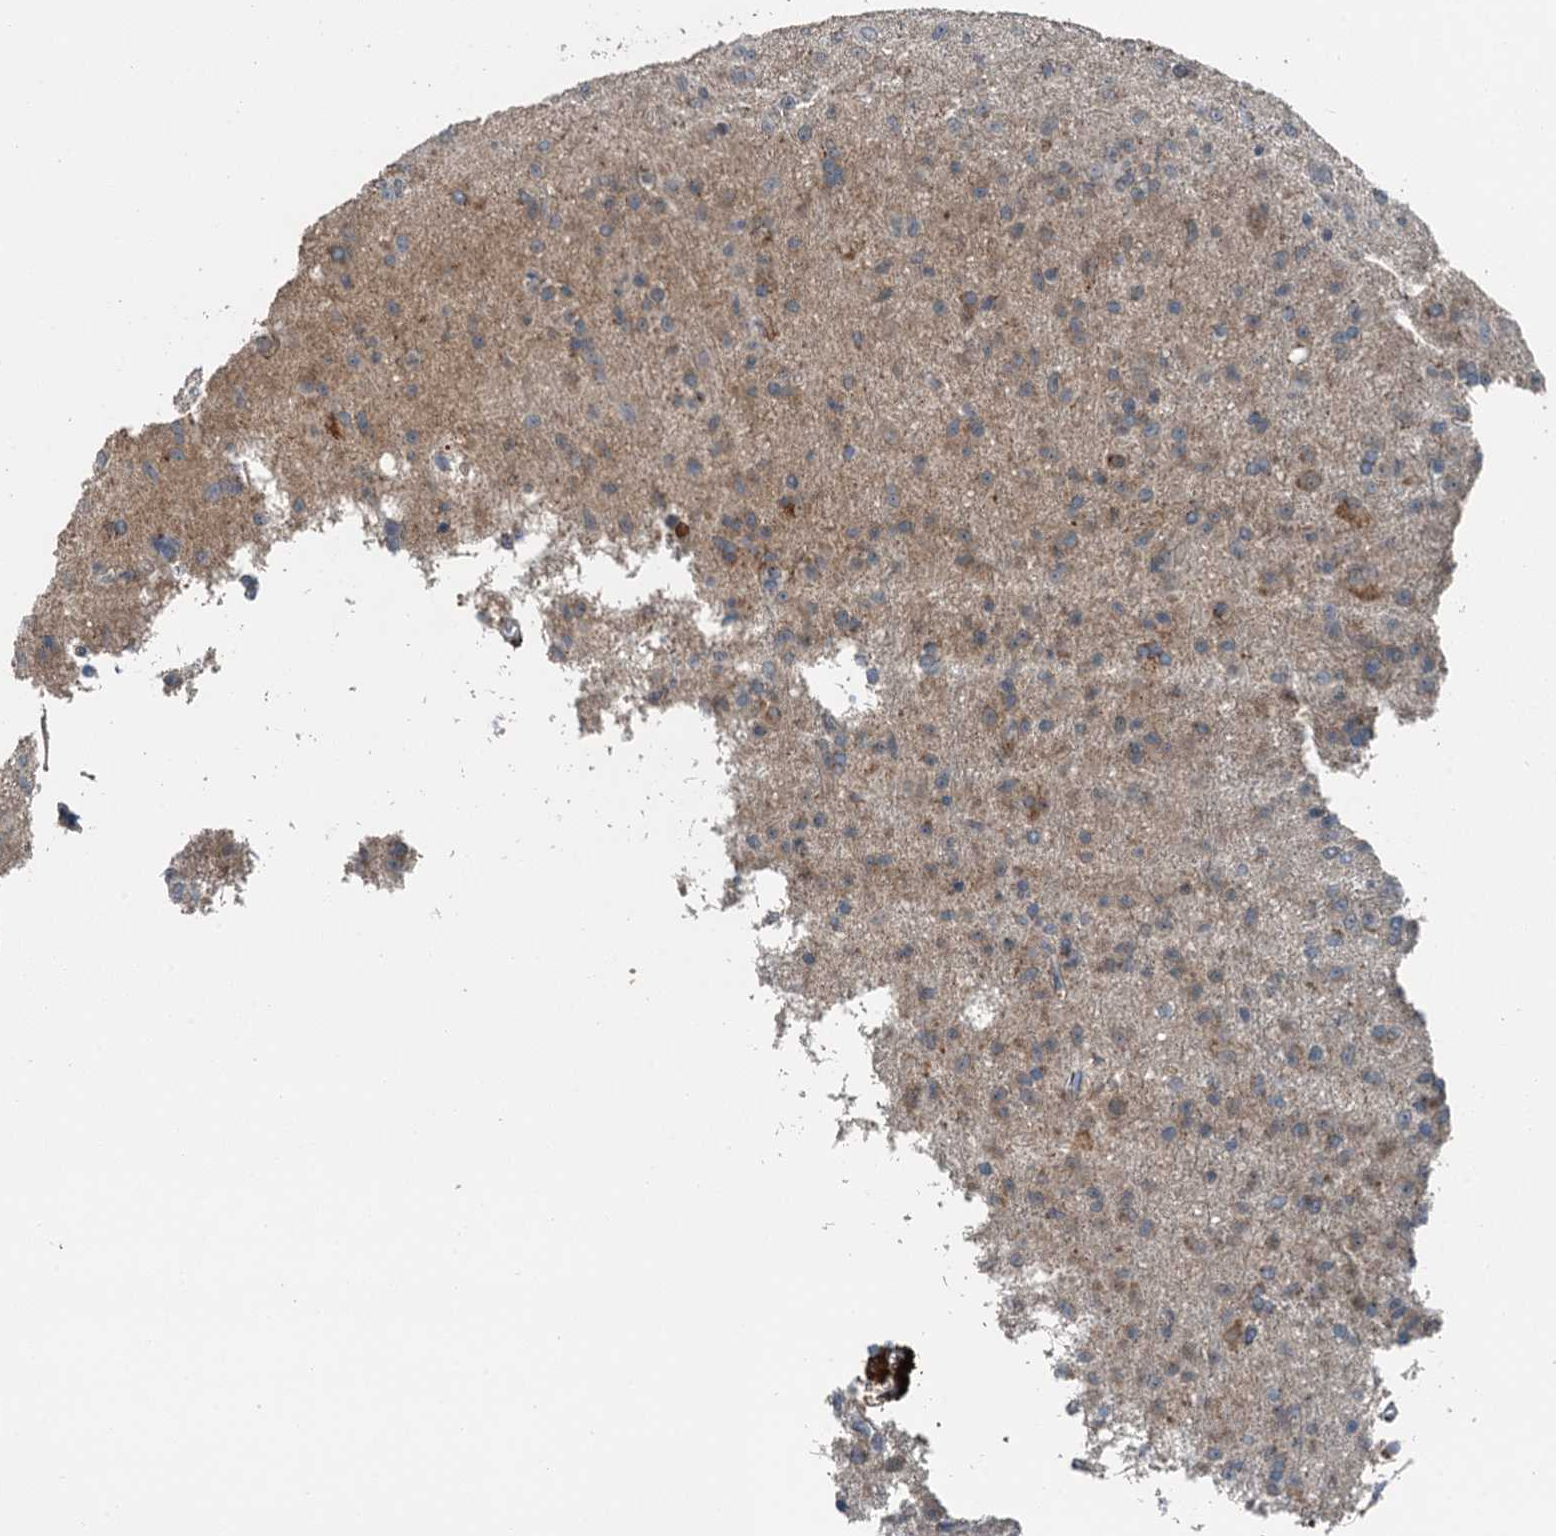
{"staining": {"intensity": "negative", "quantity": "none", "location": "none"}, "tissue": "glioma", "cell_type": "Tumor cells", "image_type": "cancer", "snomed": [{"axis": "morphology", "description": "Glioma, malignant, Low grade"}, {"axis": "topography", "description": "Brain"}], "caption": "Immunohistochemistry histopathology image of neoplastic tissue: human malignant glioma (low-grade) stained with DAB shows no significant protein staining in tumor cells. The staining was performed using DAB (3,3'-diaminobenzidine) to visualize the protein expression in brown, while the nuclei were stained in blue with hematoxylin (Magnification: 20x).", "gene": "BMERB1", "patient": {"sex": "male", "age": 65}}